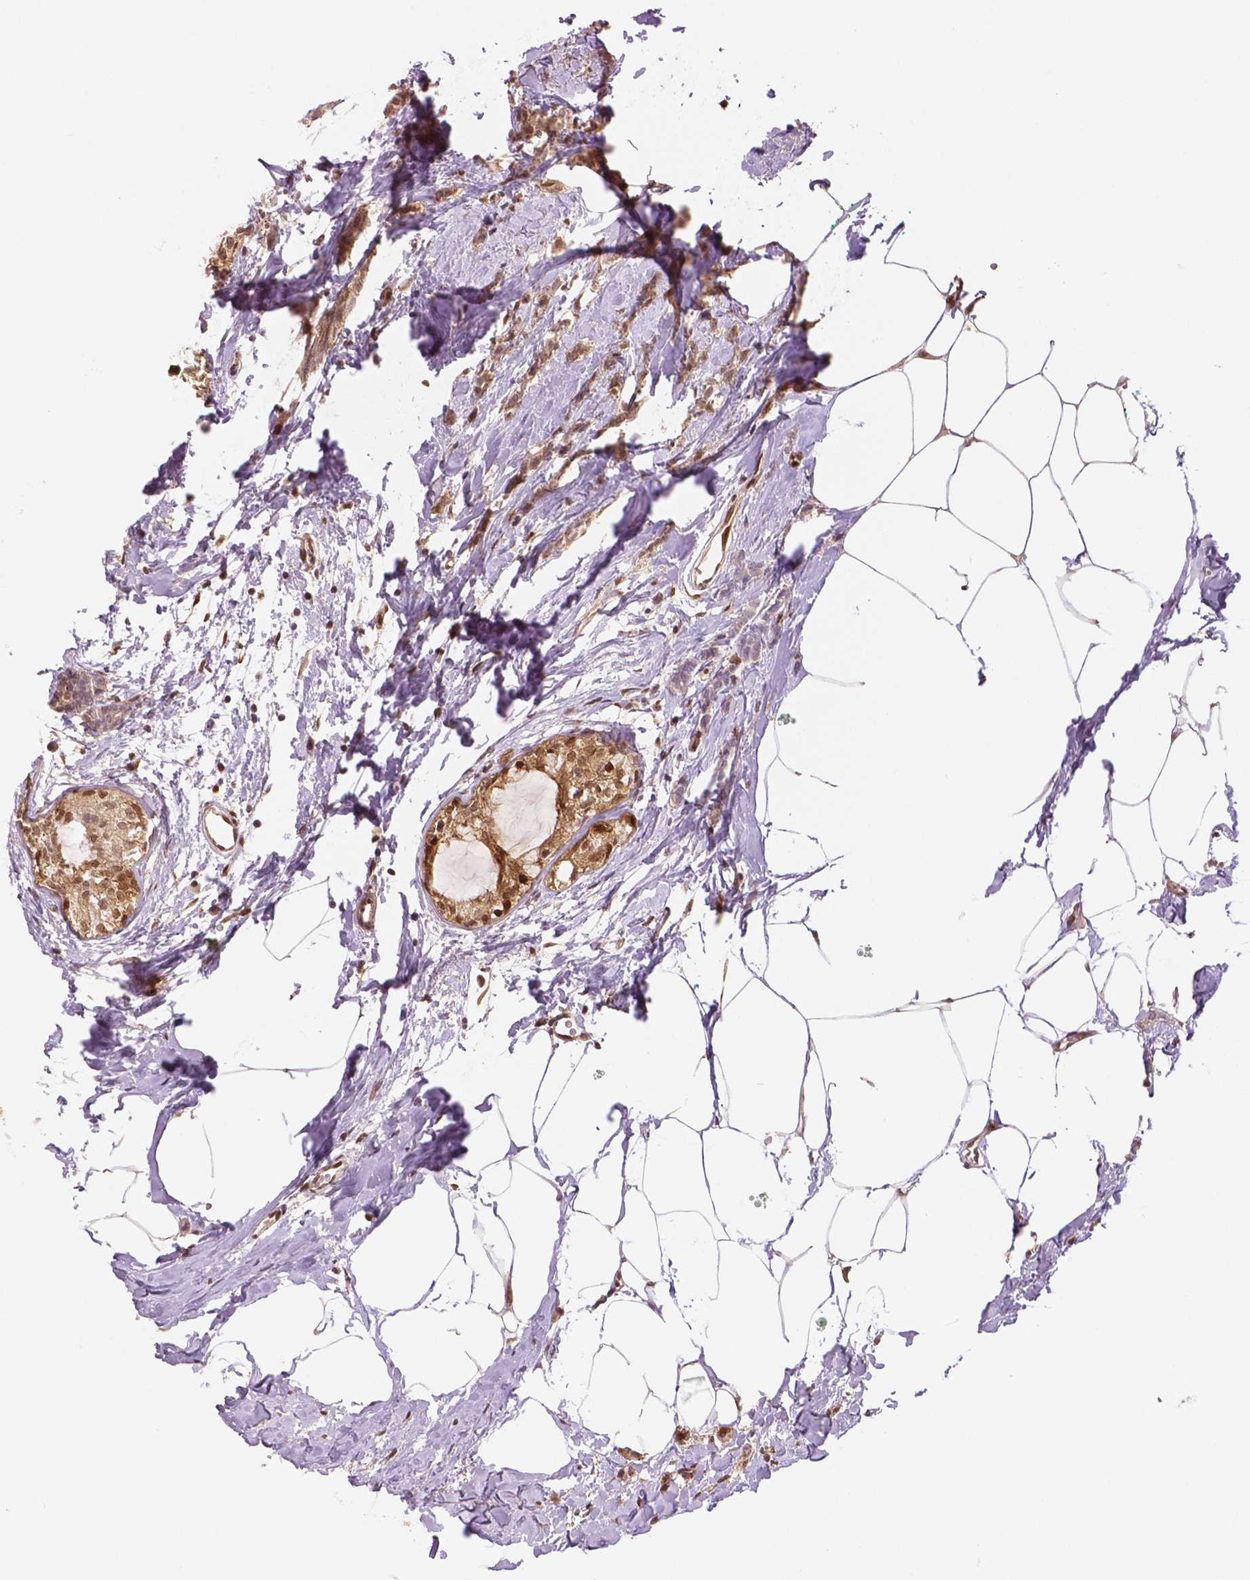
{"staining": {"intensity": "moderate", "quantity": ">75%", "location": "cytoplasmic/membranous,nuclear"}, "tissue": "breast cancer", "cell_type": "Tumor cells", "image_type": "cancer", "snomed": [{"axis": "morphology", "description": "Duct carcinoma"}, {"axis": "topography", "description": "Breast"}], "caption": "Immunohistochemical staining of intraductal carcinoma (breast) shows moderate cytoplasmic/membranous and nuclear protein positivity in approximately >75% of tumor cells.", "gene": "STAT3", "patient": {"sex": "female", "age": 40}}